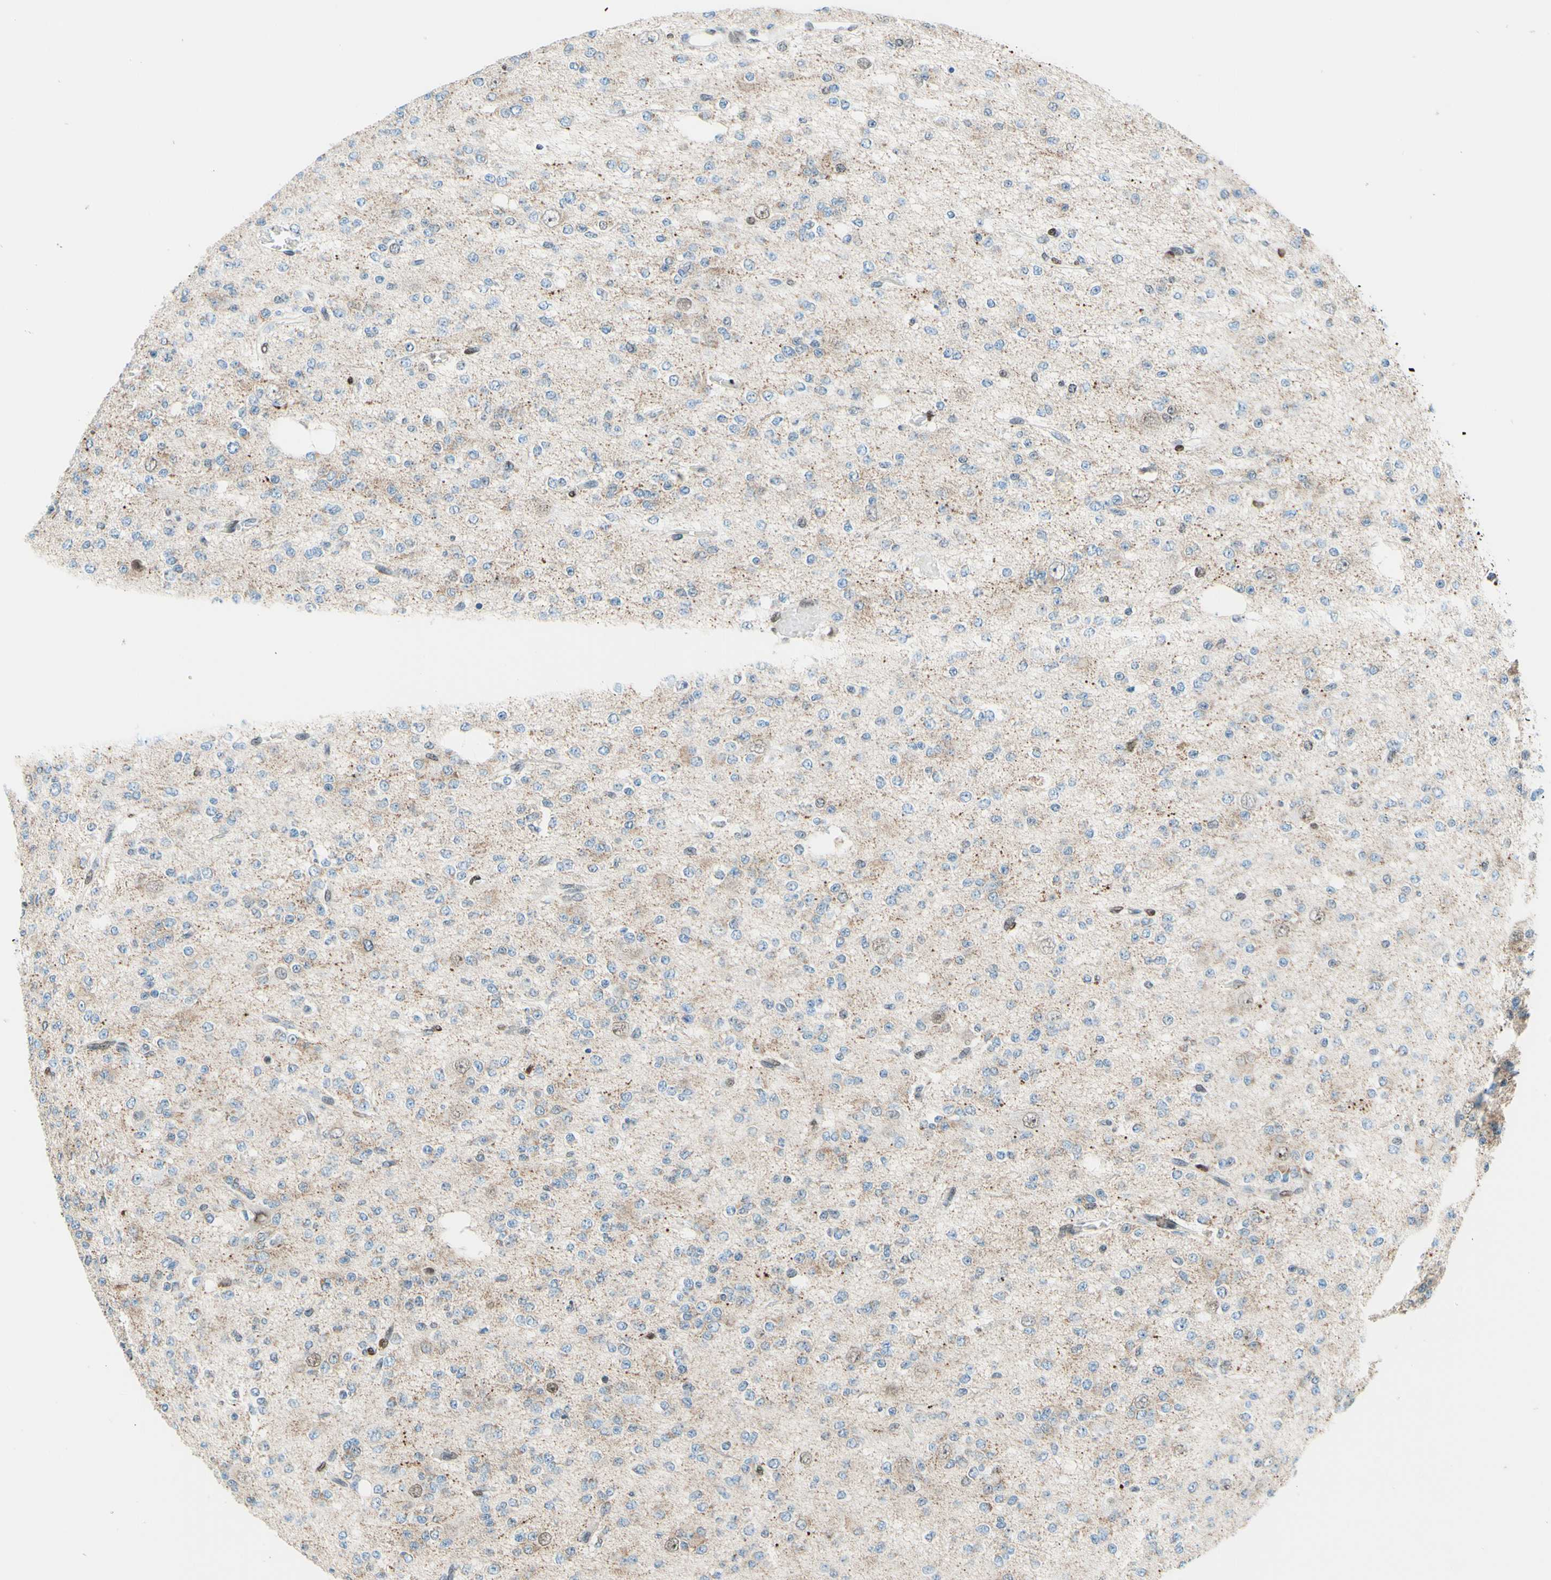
{"staining": {"intensity": "weak", "quantity": "25%-75%", "location": "cytoplasmic/membranous"}, "tissue": "glioma", "cell_type": "Tumor cells", "image_type": "cancer", "snomed": [{"axis": "morphology", "description": "Glioma, malignant, Low grade"}, {"axis": "topography", "description": "Brain"}], "caption": "This is a micrograph of immunohistochemistry (IHC) staining of glioma, which shows weak staining in the cytoplasmic/membranous of tumor cells.", "gene": "CBX7", "patient": {"sex": "male", "age": 38}}